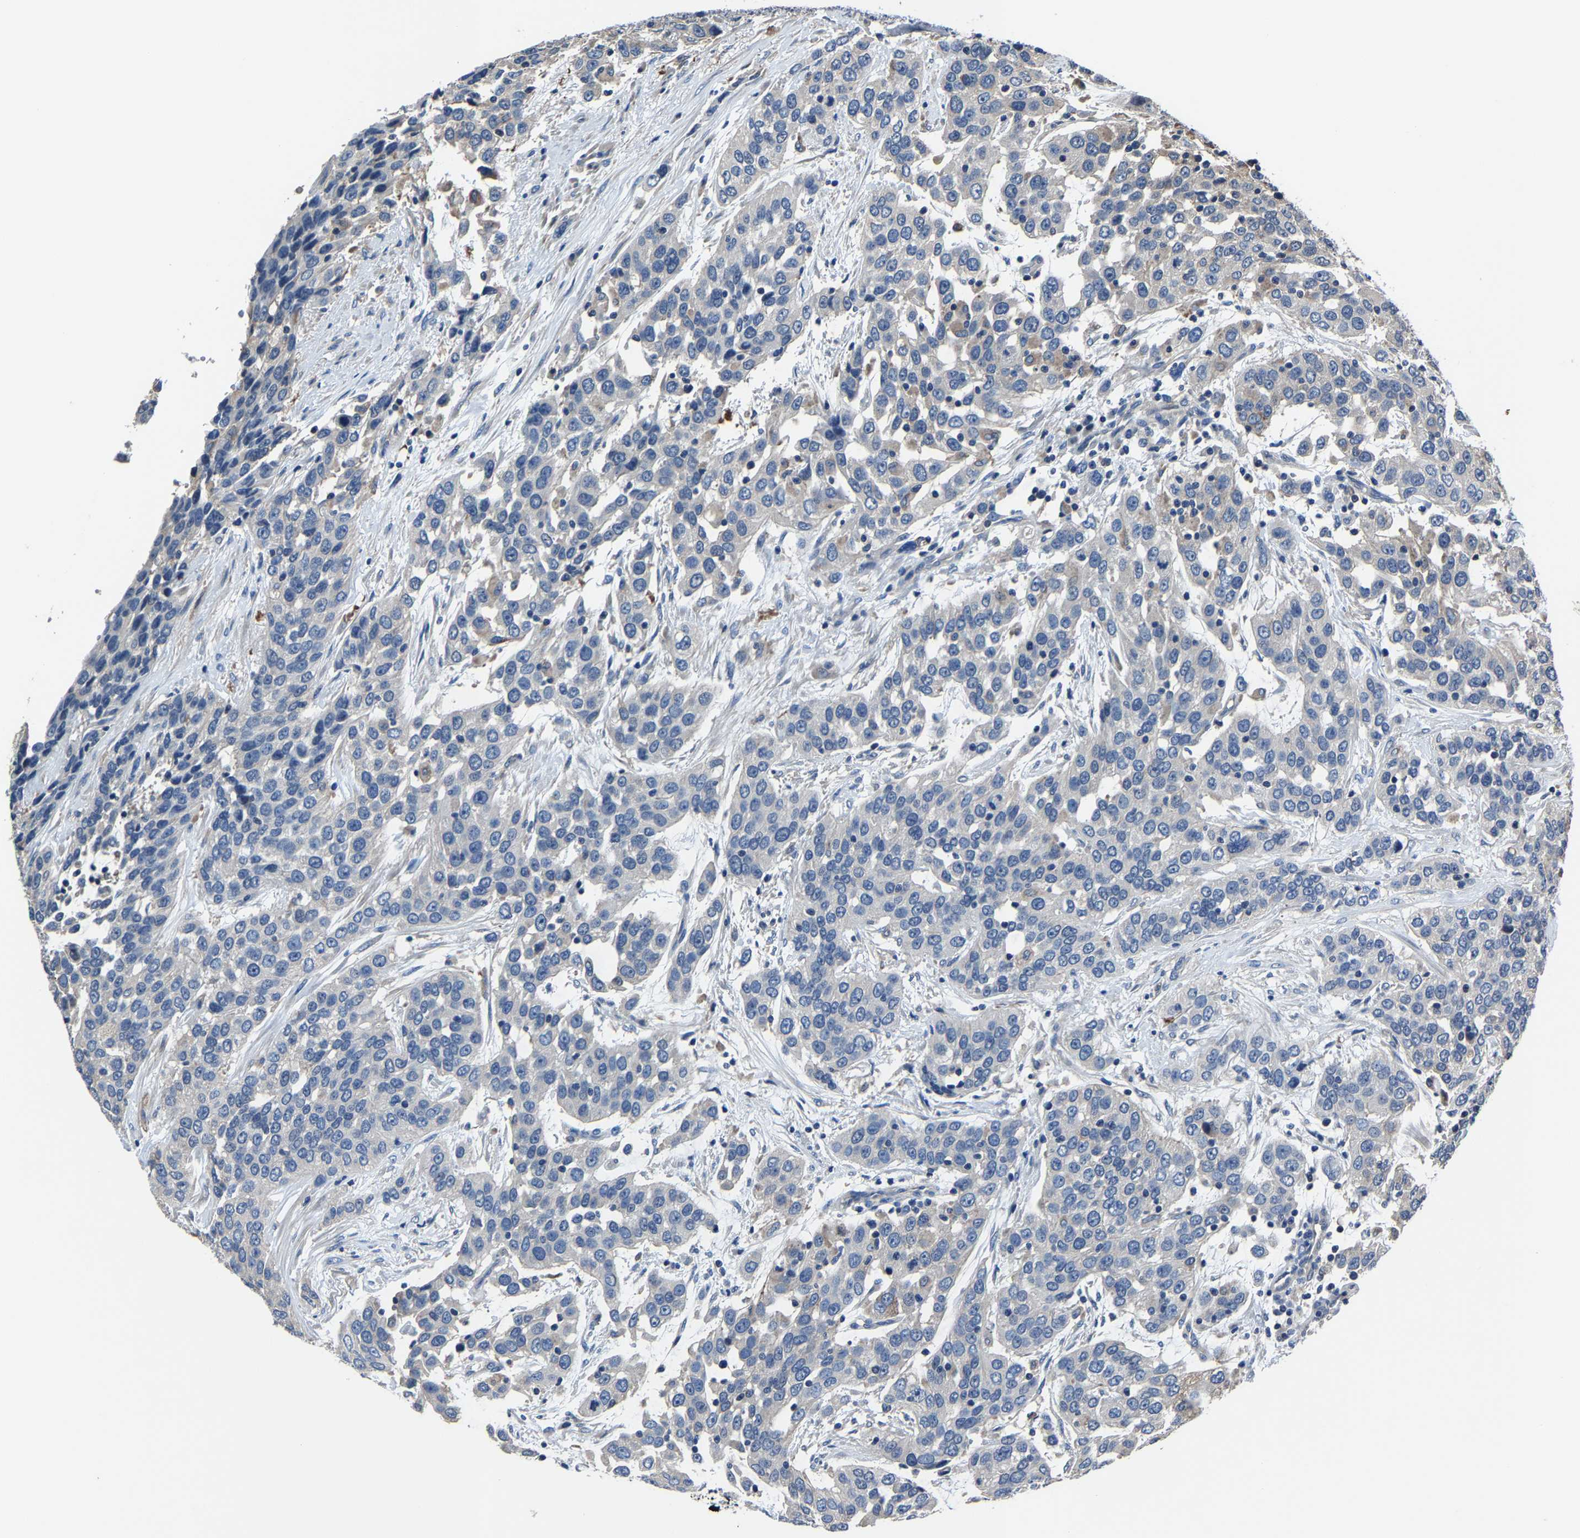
{"staining": {"intensity": "negative", "quantity": "none", "location": "none"}, "tissue": "urothelial cancer", "cell_type": "Tumor cells", "image_type": "cancer", "snomed": [{"axis": "morphology", "description": "Urothelial carcinoma, High grade"}, {"axis": "topography", "description": "Urinary bladder"}], "caption": "There is no significant expression in tumor cells of urothelial carcinoma (high-grade). (Brightfield microscopy of DAB (3,3'-diaminobenzidine) immunohistochemistry at high magnification).", "gene": "STRBP", "patient": {"sex": "female", "age": 80}}